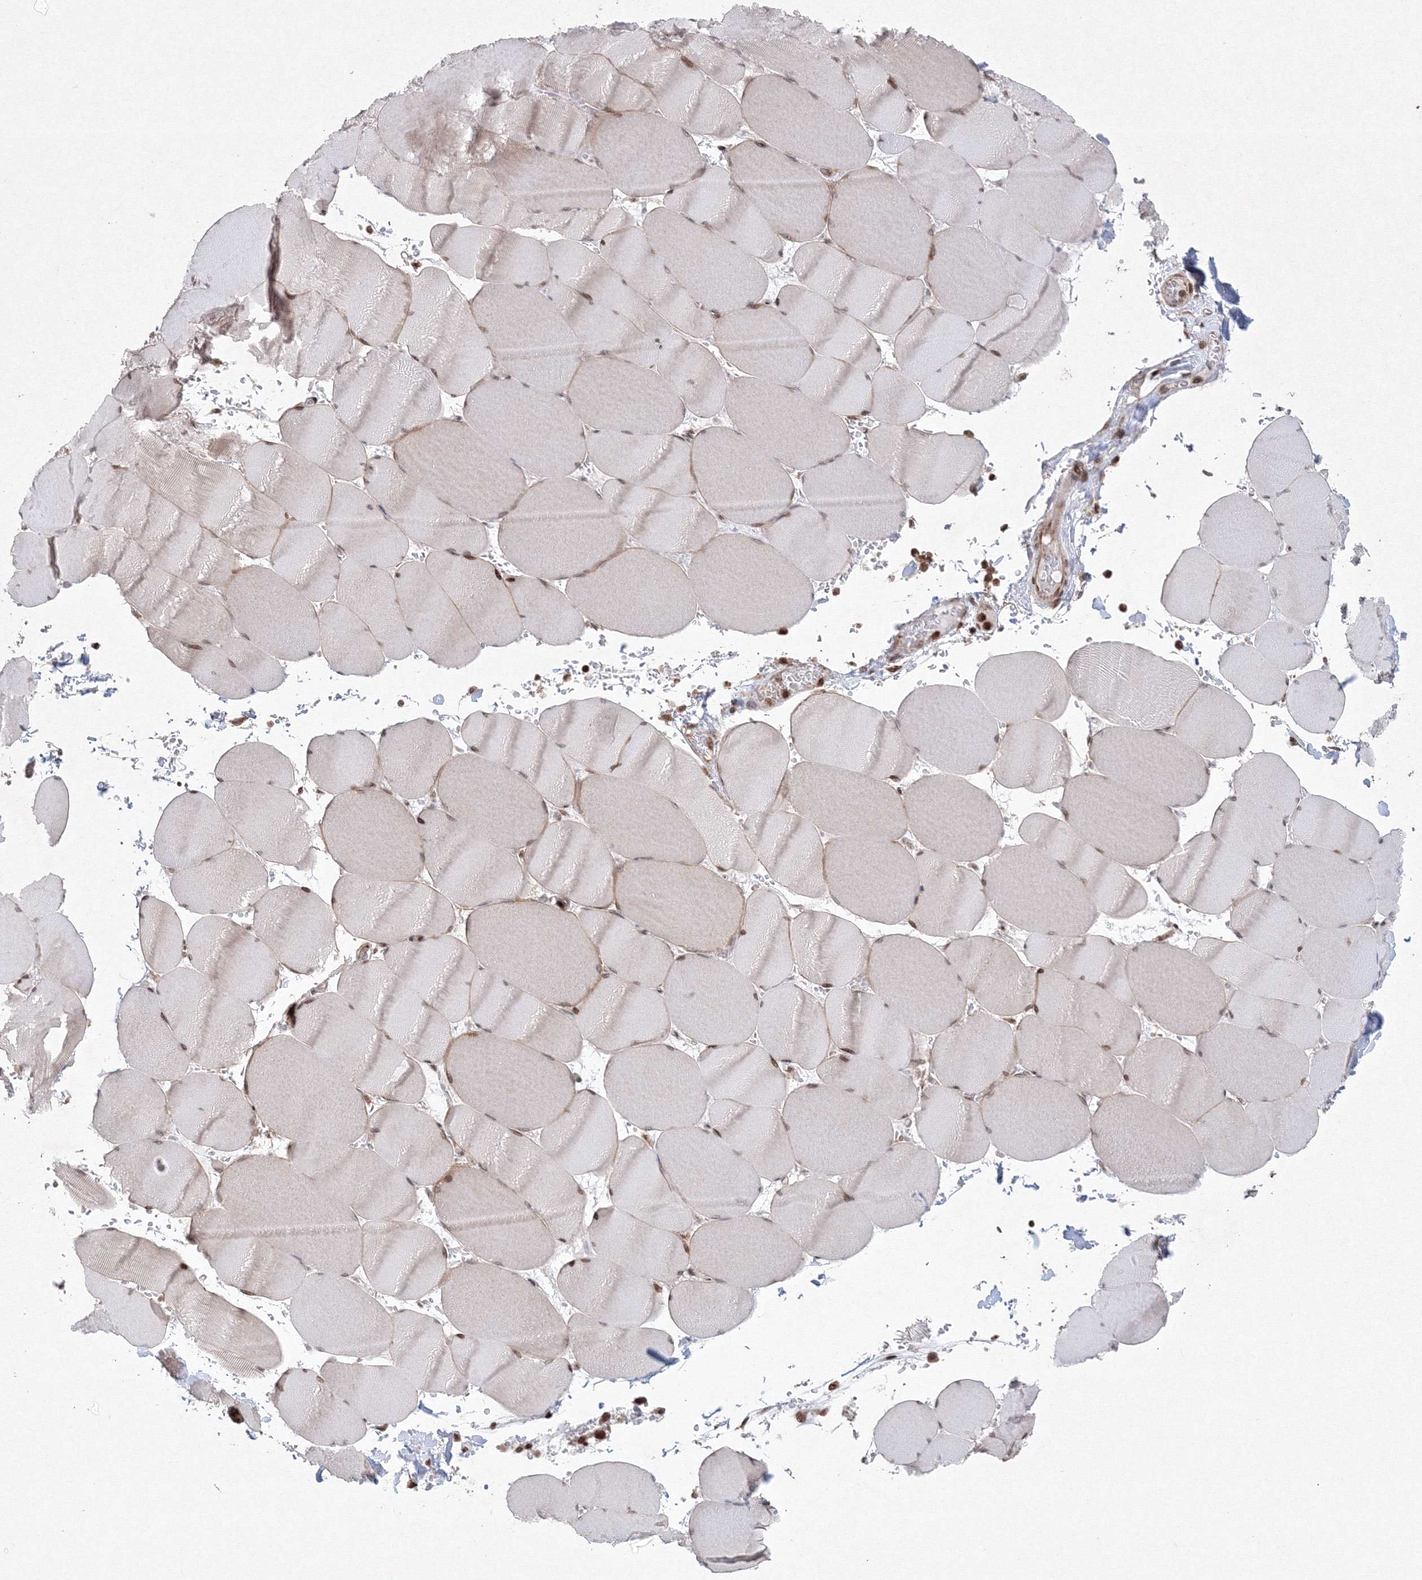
{"staining": {"intensity": "moderate", "quantity": "25%-75%", "location": "nuclear"}, "tissue": "skeletal muscle", "cell_type": "Myocytes", "image_type": "normal", "snomed": [{"axis": "morphology", "description": "Normal tissue, NOS"}, {"axis": "topography", "description": "Skeletal muscle"}, {"axis": "topography", "description": "Head-Neck"}], "caption": "Benign skeletal muscle displays moderate nuclear expression in approximately 25%-75% of myocytes Using DAB (3,3'-diaminobenzidine) (brown) and hematoxylin (blue) stains, captured at high magnification using brightfield microscopy..", "gene": "MKRN2", "patient": {"sex": "male", "age": 66}}